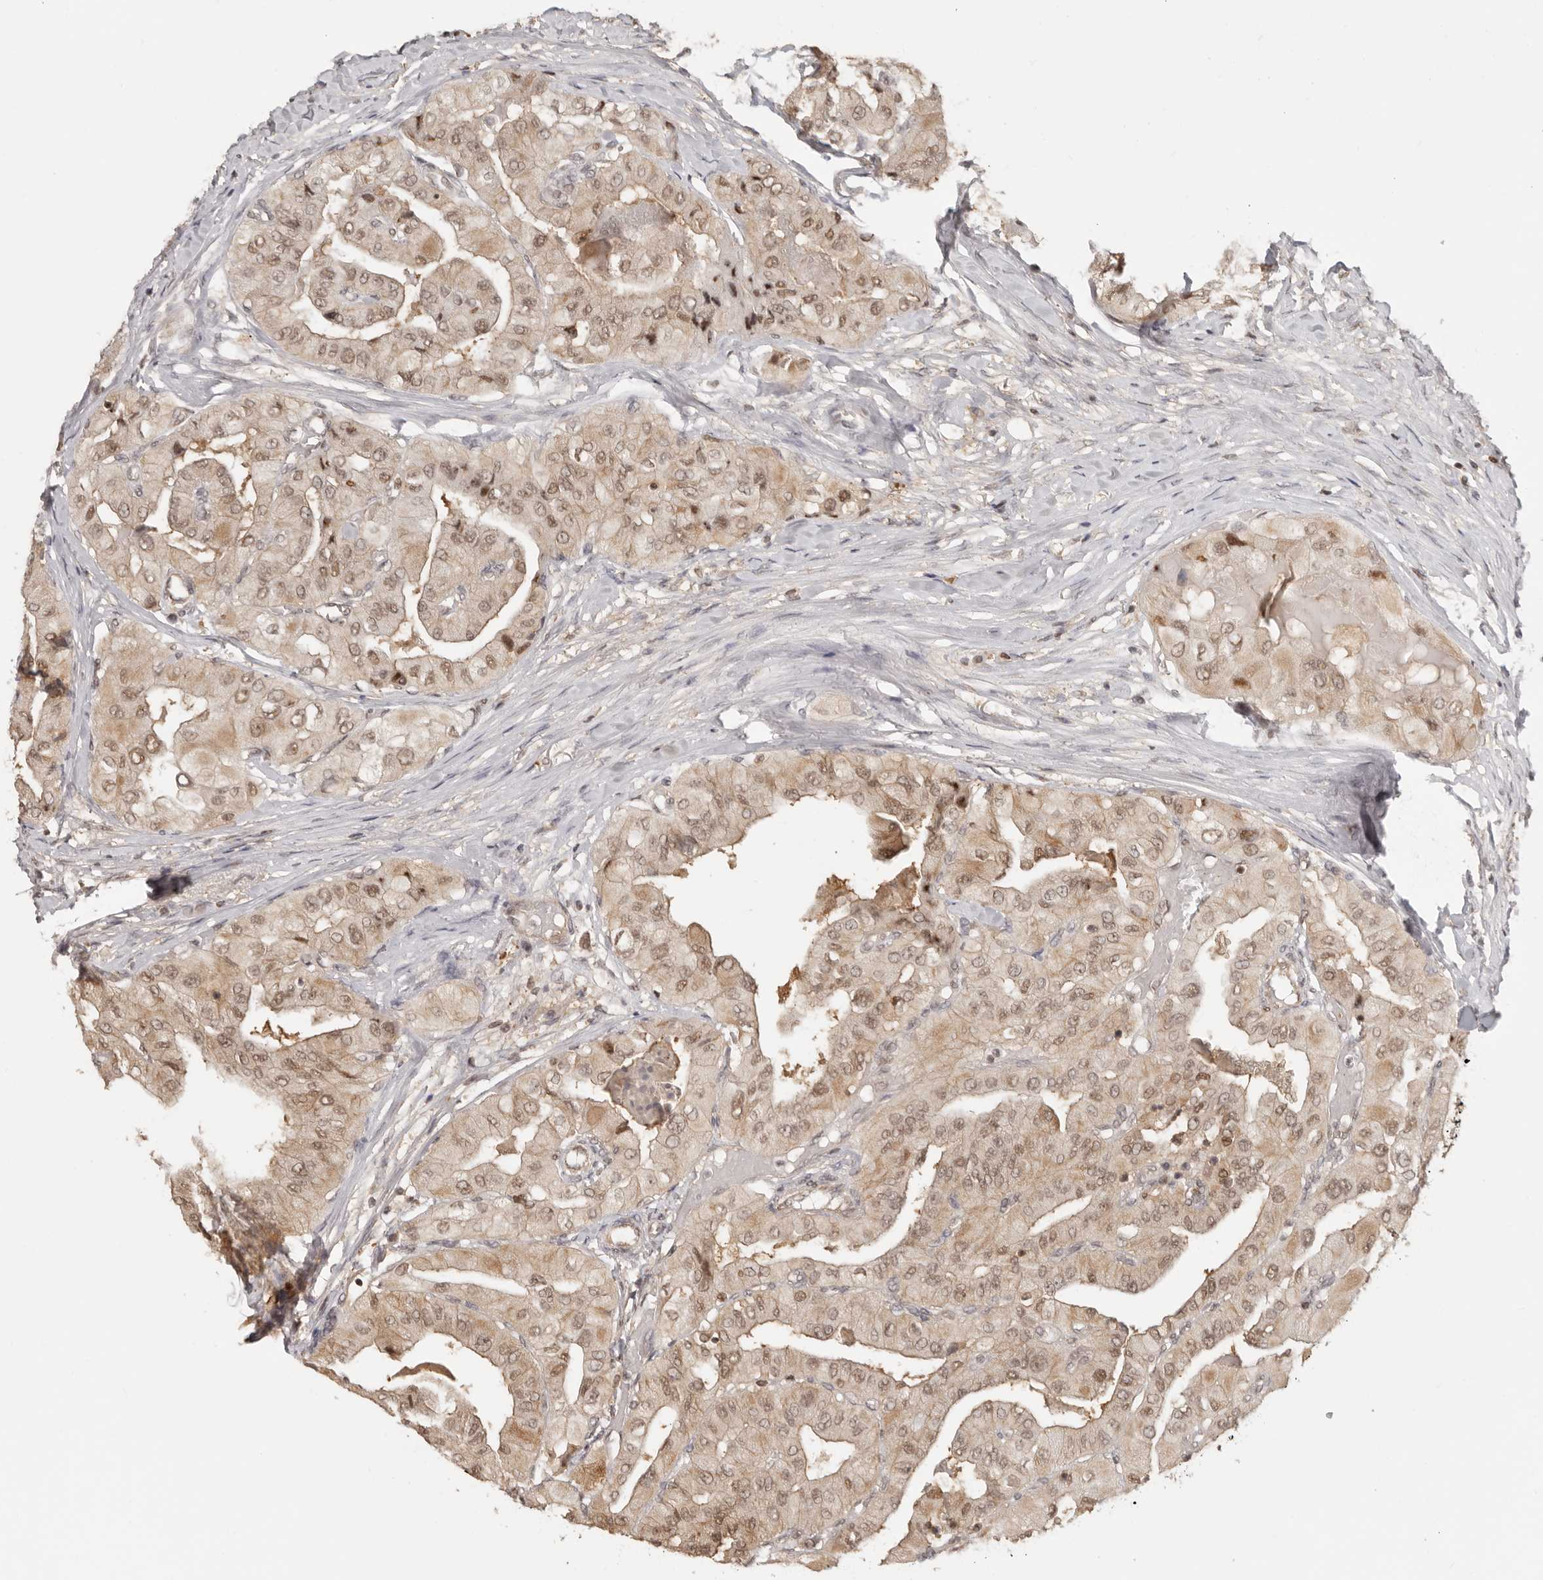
{"staining": {"intensity": "moderate", "quantity": ">75%", "location": "nuclear"}, "tissue": "thyroid cancer", "cell_type": "Tumor cells", "image_type": "cancer", "snomed": [{"axis": "morphology", "description": "Papillary adenocarcinoma, NOS"}, {"axis": "topography", "description": "Thyroid gland"}], "caption": "IHC image of human thyroid cancer (papillary adenocarcinoma) stained for a protein (brown), which demonstrates medium levels of moderate nuclear positivity in about >75% of tumor cells.", "gene": "PSMA5", "patient": {"sex": "female", "age": 59}}